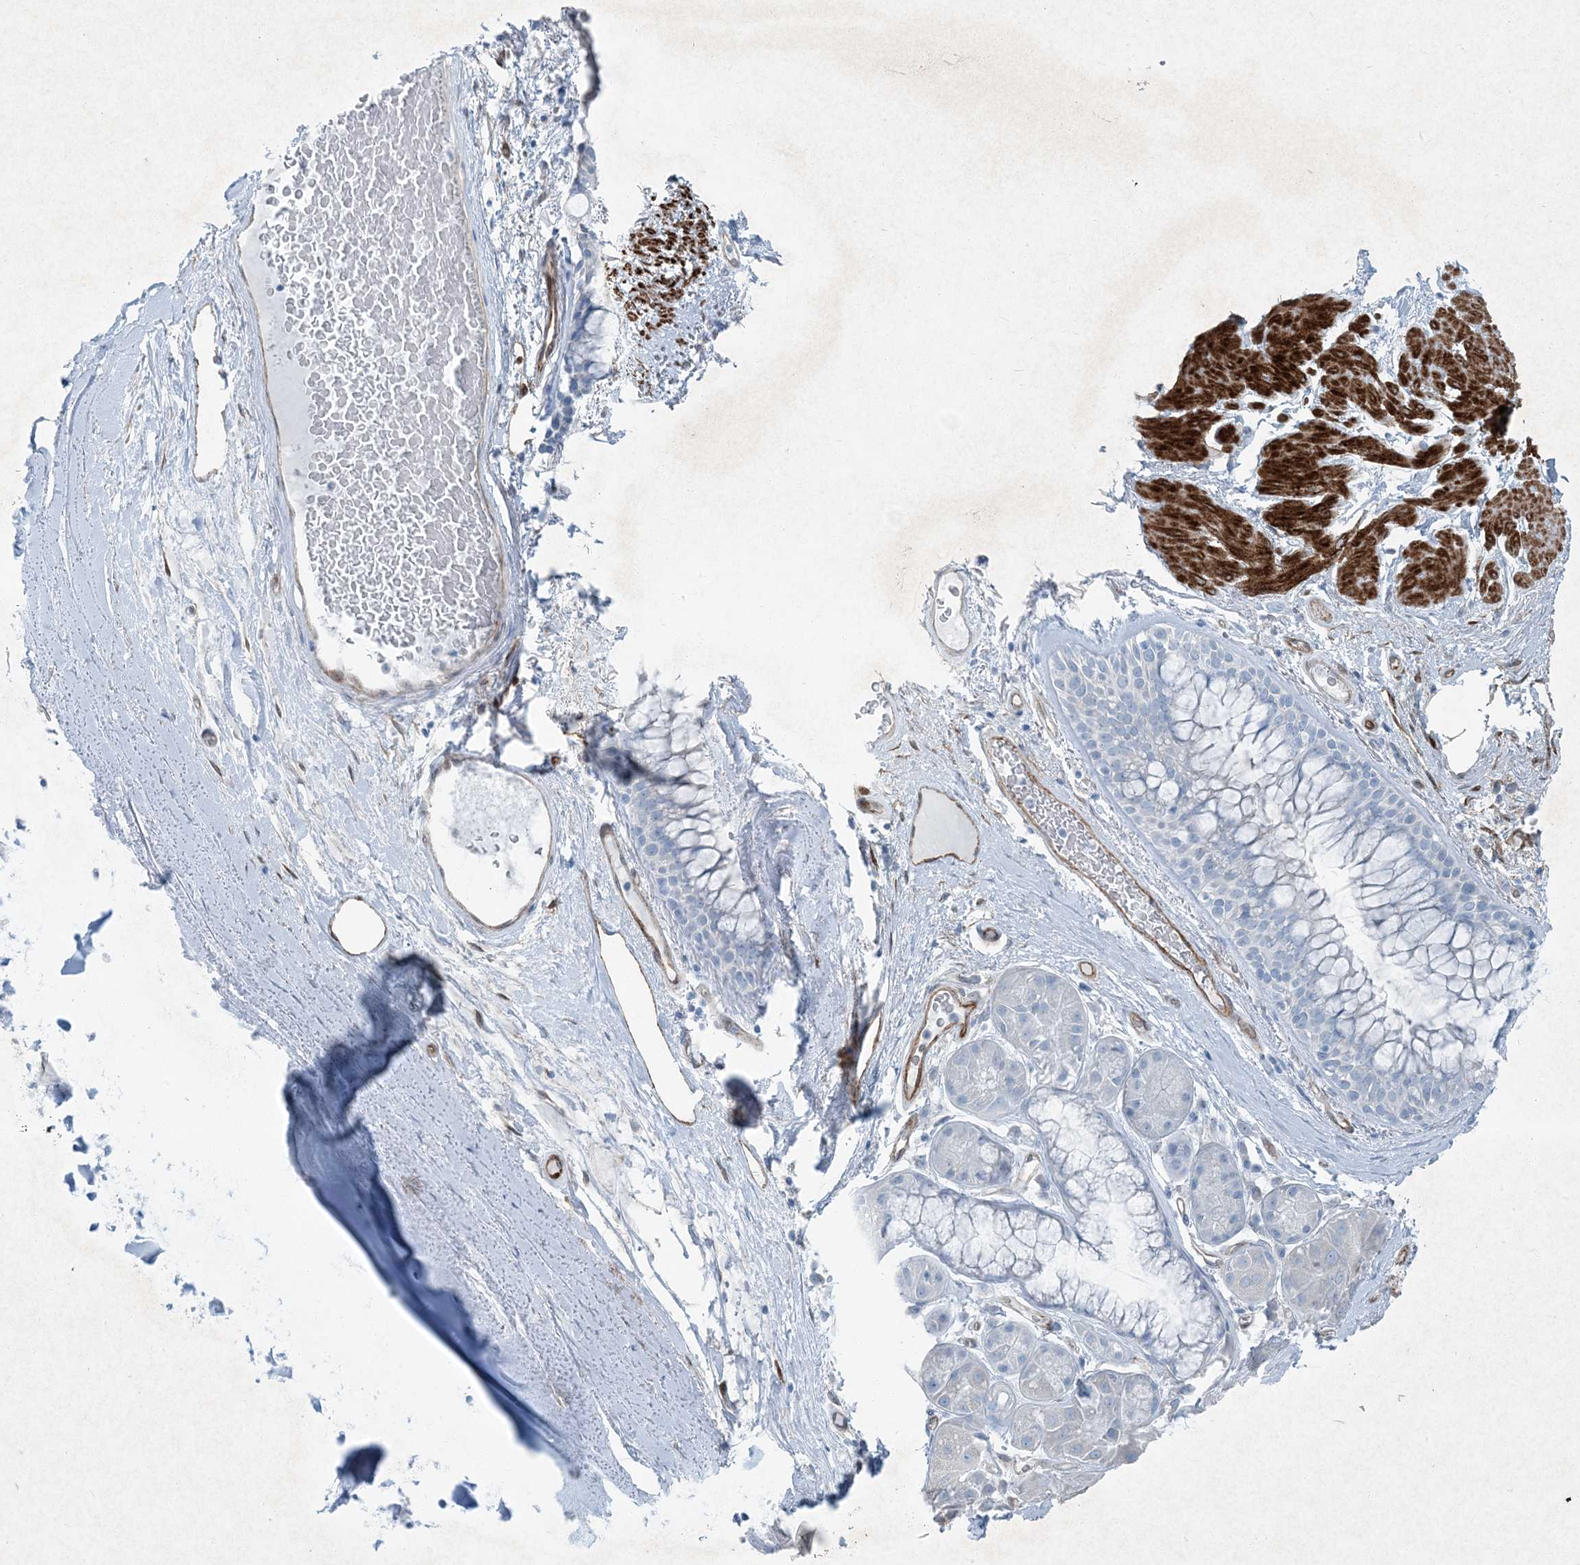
{"staining": {"intensity": "negative", "quantity": "none", "location": "none"}, "tissue": "adipose tissue", "cell_type": "Adipocytes", "image_type": "normal", "snomed": [{"axis": "morphology", "description": "Normal tissue, NOS"}, {"axis": "morphology", "description": "Squamous cell carcinoma, NOS"}, {"axis": "topography", "description": "Lymph node"}, {"axis": "topography", "description": "Bronchus"}, {"axis": "topography", "description": "Lung"}], "caption": "Immunohistochemistry (IHC) image of normal adipose tissue: adipose tissue stained with DAB reveals no significant protein expression in adipocytes. (DAB immunohistochemistry (IHC), high magnification).", "gene": "PGM5", "patient": {"sex": "male", "age": 66}}